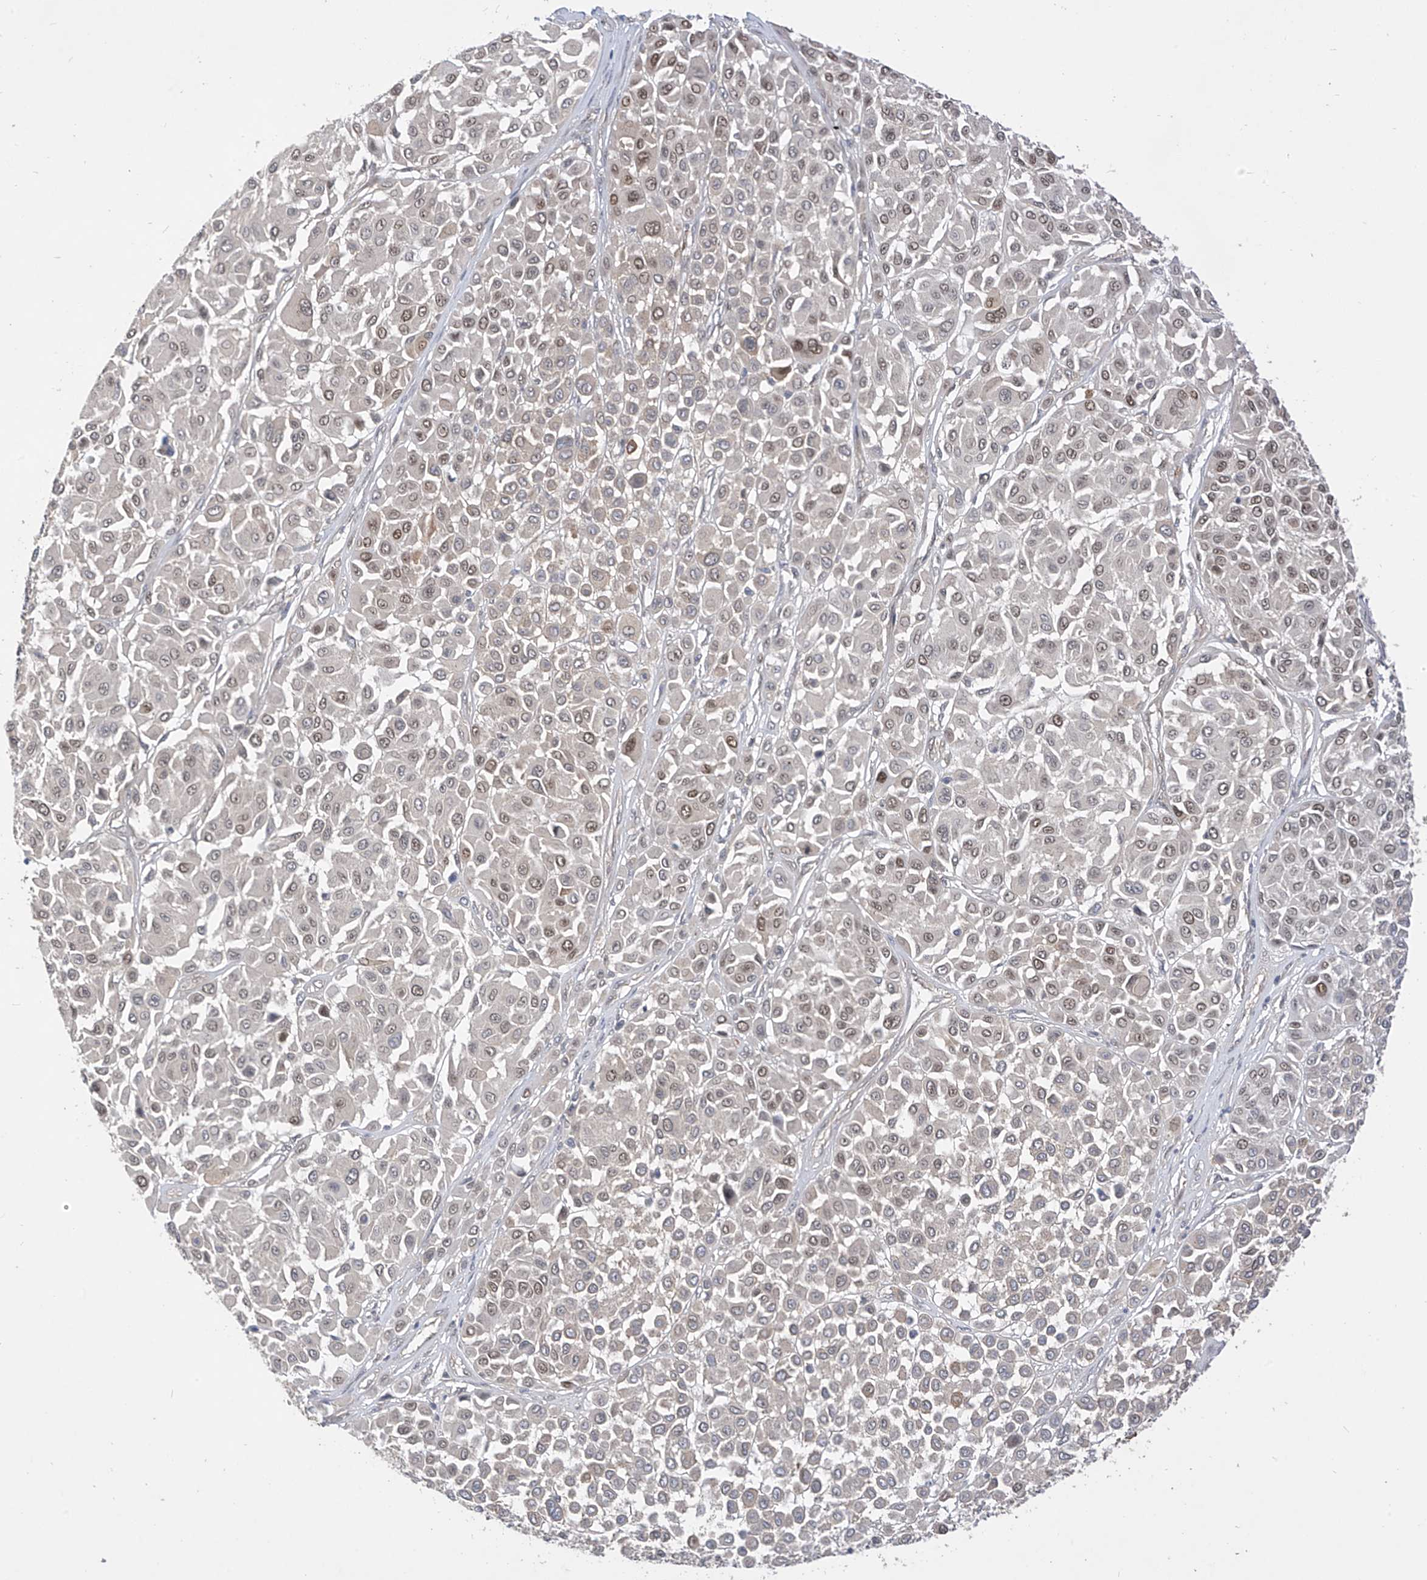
{"staining": {"intensity": "moderate", "quantity": "<25%", "location": "nuclear"}, "tissue": "melanoma", "cell_type": "Tumor cells", "image_type": "cancer", "snomed": [{"axis": "morphology", "description": "Malignant melanoma, Metastatic site"}, {"axis": "topography", "description": "Soft tissue"}], "caption": "High-magnification brightfield microscopy of malignant melanoma (metastatic site) stained with DAB (3,3'-diaminobenzidine) (brown) and counterstained with hematoxylin (blue). tumor cells exhibit moderate nuclear staining is present in approximately<25% of cells.", "gene": "MRTFA", "patient": {"sex": "male", "age": 41}}